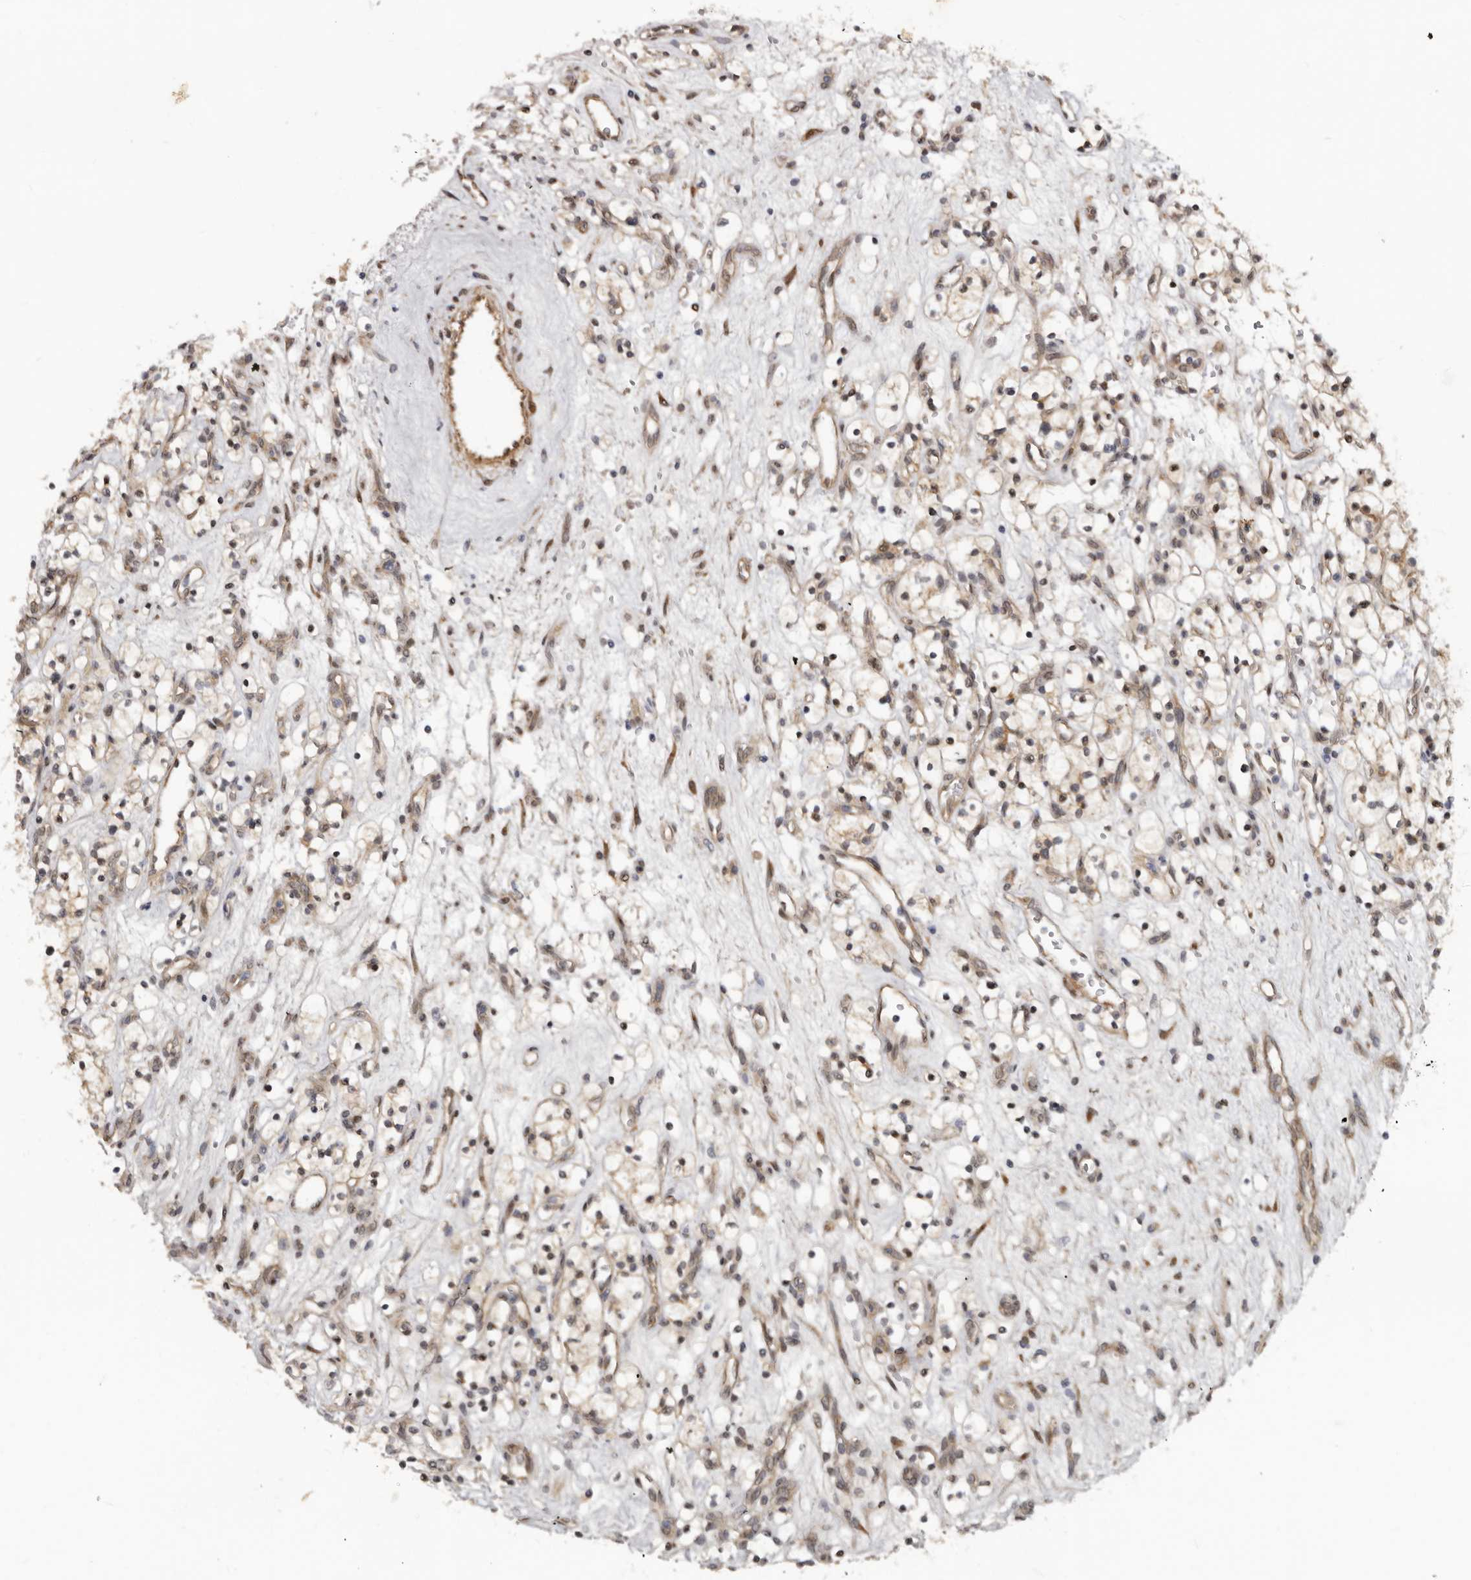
{"staining": {"intensity": "moderate", "quantity": ">75%", "location": "cytoplasmic/membranous,nuclear"}, "tissue": "renal cancer", "cell_type": "Tumor cells", "image_type": "cancer", "snomed": [{"axis": "morphology", "description": "Adenocarcinoma, NOS"}, {"axis": "topography", "description": "Kidney"}], "caption": "Protein expression analysis of renal adenocarcinoma exhibits moderate cytoplasmic/membranous and nuclear expression in approximately >75% of tumor cells.", "gene": "SBDS", "patient": {"sex": "female", "age": 57}}